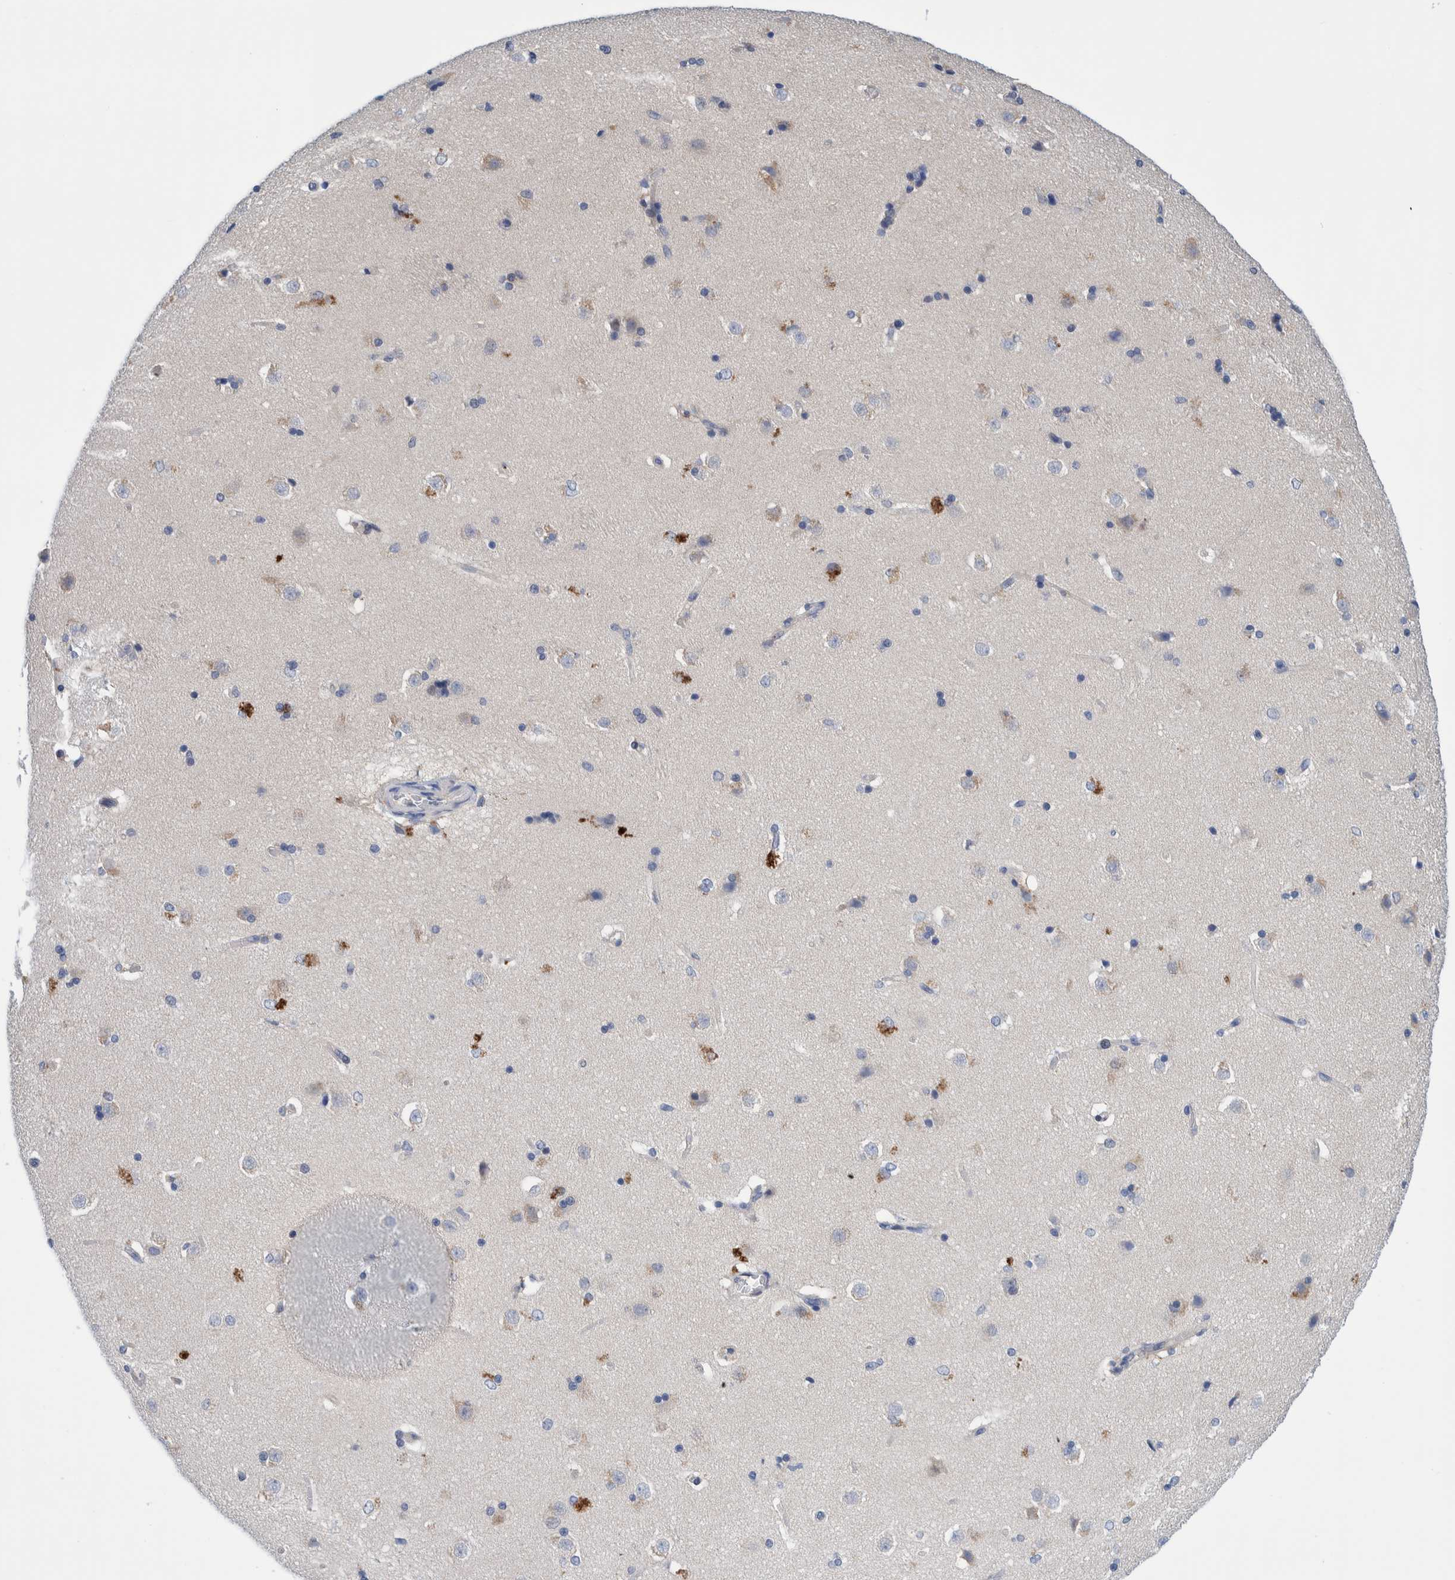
{"staining": {"intensity": "weak", "quantity": "<25%", "location": "cytoplasmic/membranous"}, "tissue": "caudate", "cell_type": "Glial cells", "image_type": "normal", "snomed": [{"axis": "morphology", "description": "Normal tissue, NOS"}, {"axis": "topography", "description": "Lateral ventricle wall"}], "caption": "Immunohistochemistry image of benign caudate: caudate stained with DAB (3,3'-diaminobenzidine) shows no significant protein positivity in glial cells. (DAB immunohistochemistry, high magnification).", "gene": "PFAS", "patient": {"sex": "female", "age": 19}}